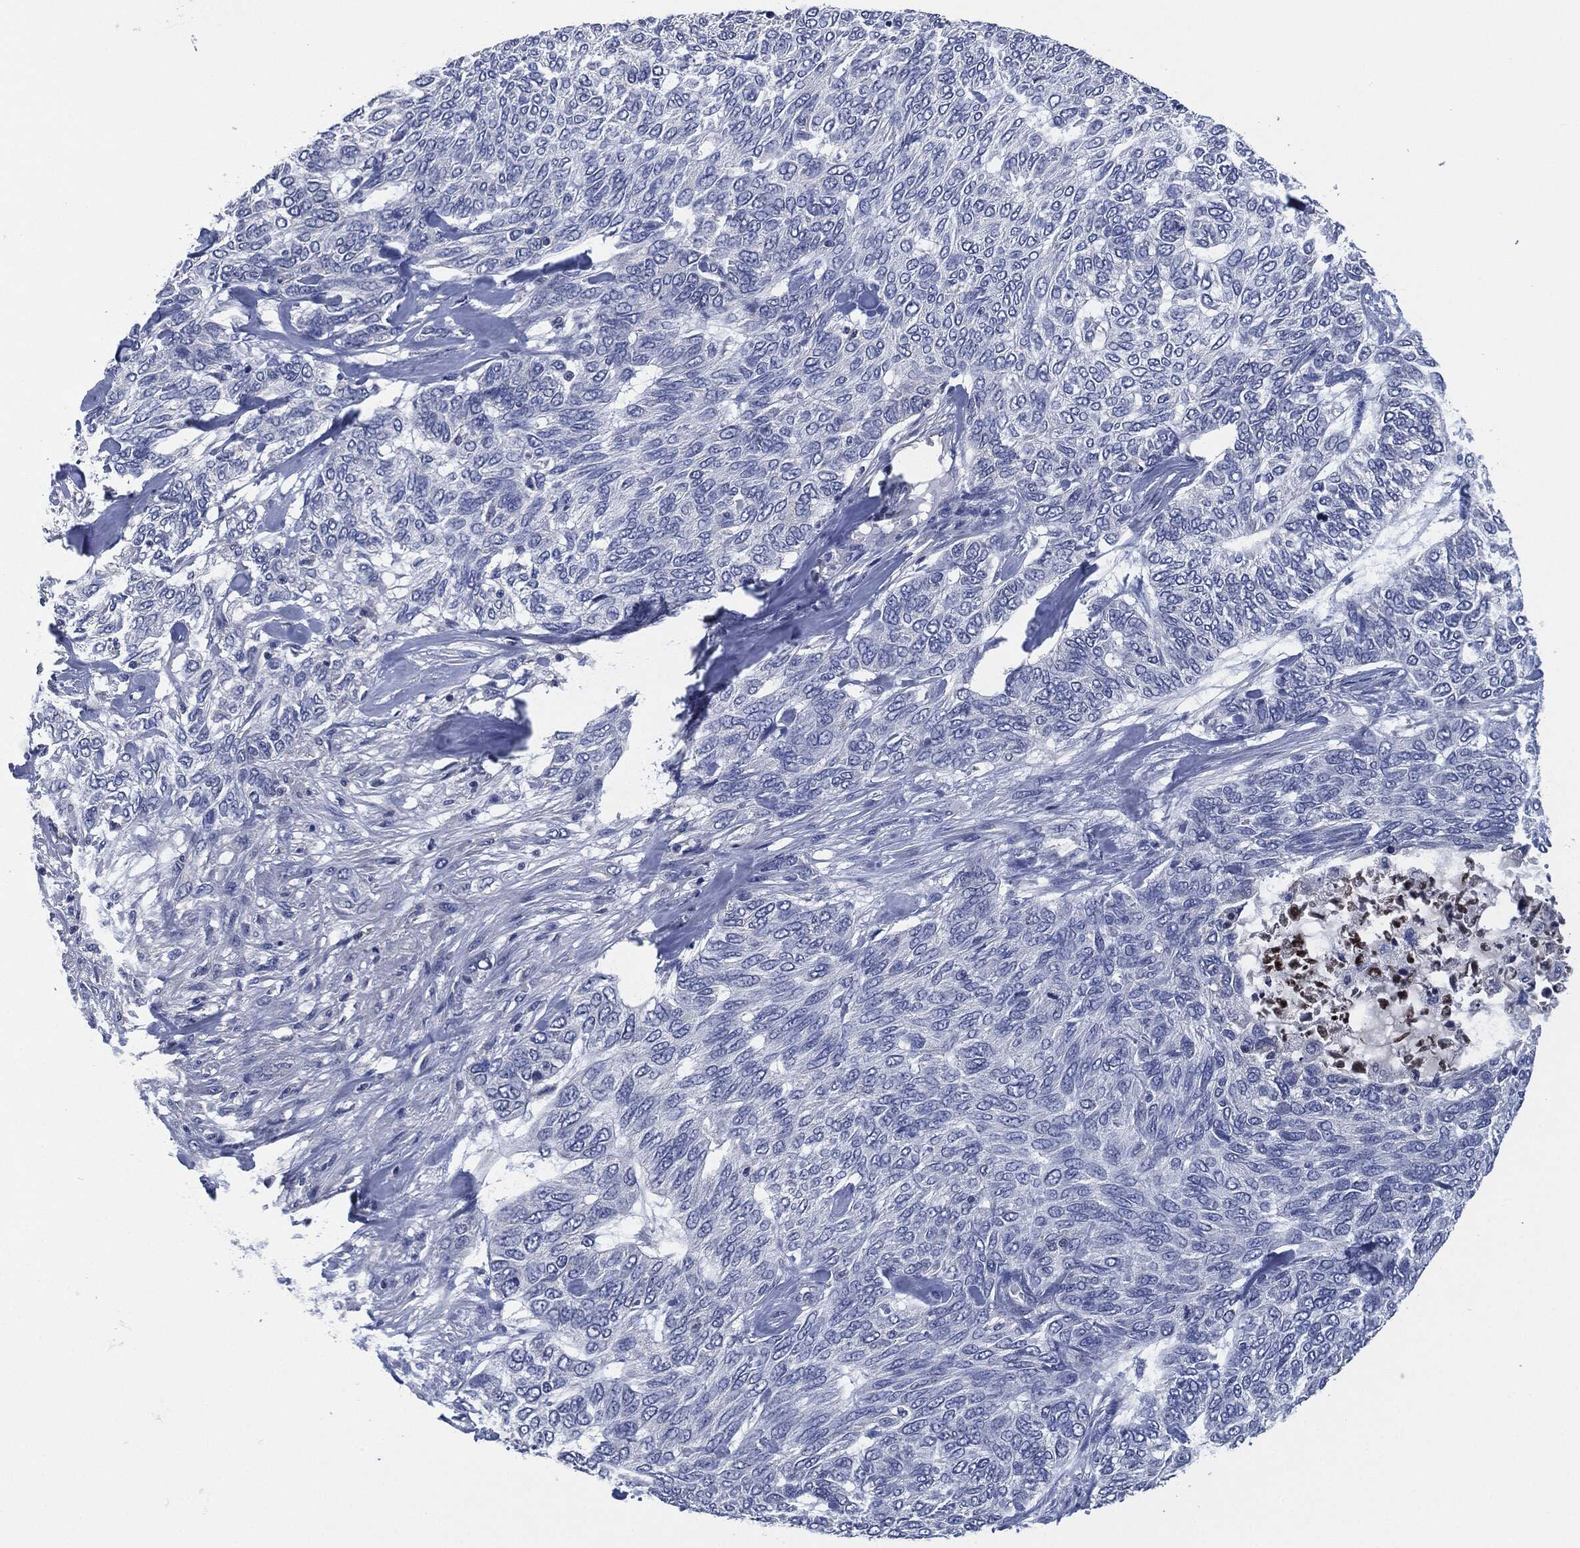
{"staining": {"intensity": "negative", "quantity": "none", "location": "none"}, "tissue": "skin cancer", "cell_type": "Tumor cells", "image_type": "cancer", "snomed": [{"axis": "morphology", "description": "Basal cell carcinoma"}, {"axis": "topography", "description": "Skin"}], "caption": "The immunohistochemistry micrograph has no significant positivity in tumor cells of basal cell carcinoma (skin) tissue. The staining is performed using DAB brown chromogen with nuclei counter-stained in using hematoxylin.", "gene": "IL2RG", "patient": {"sex": "female", "age": 65}}